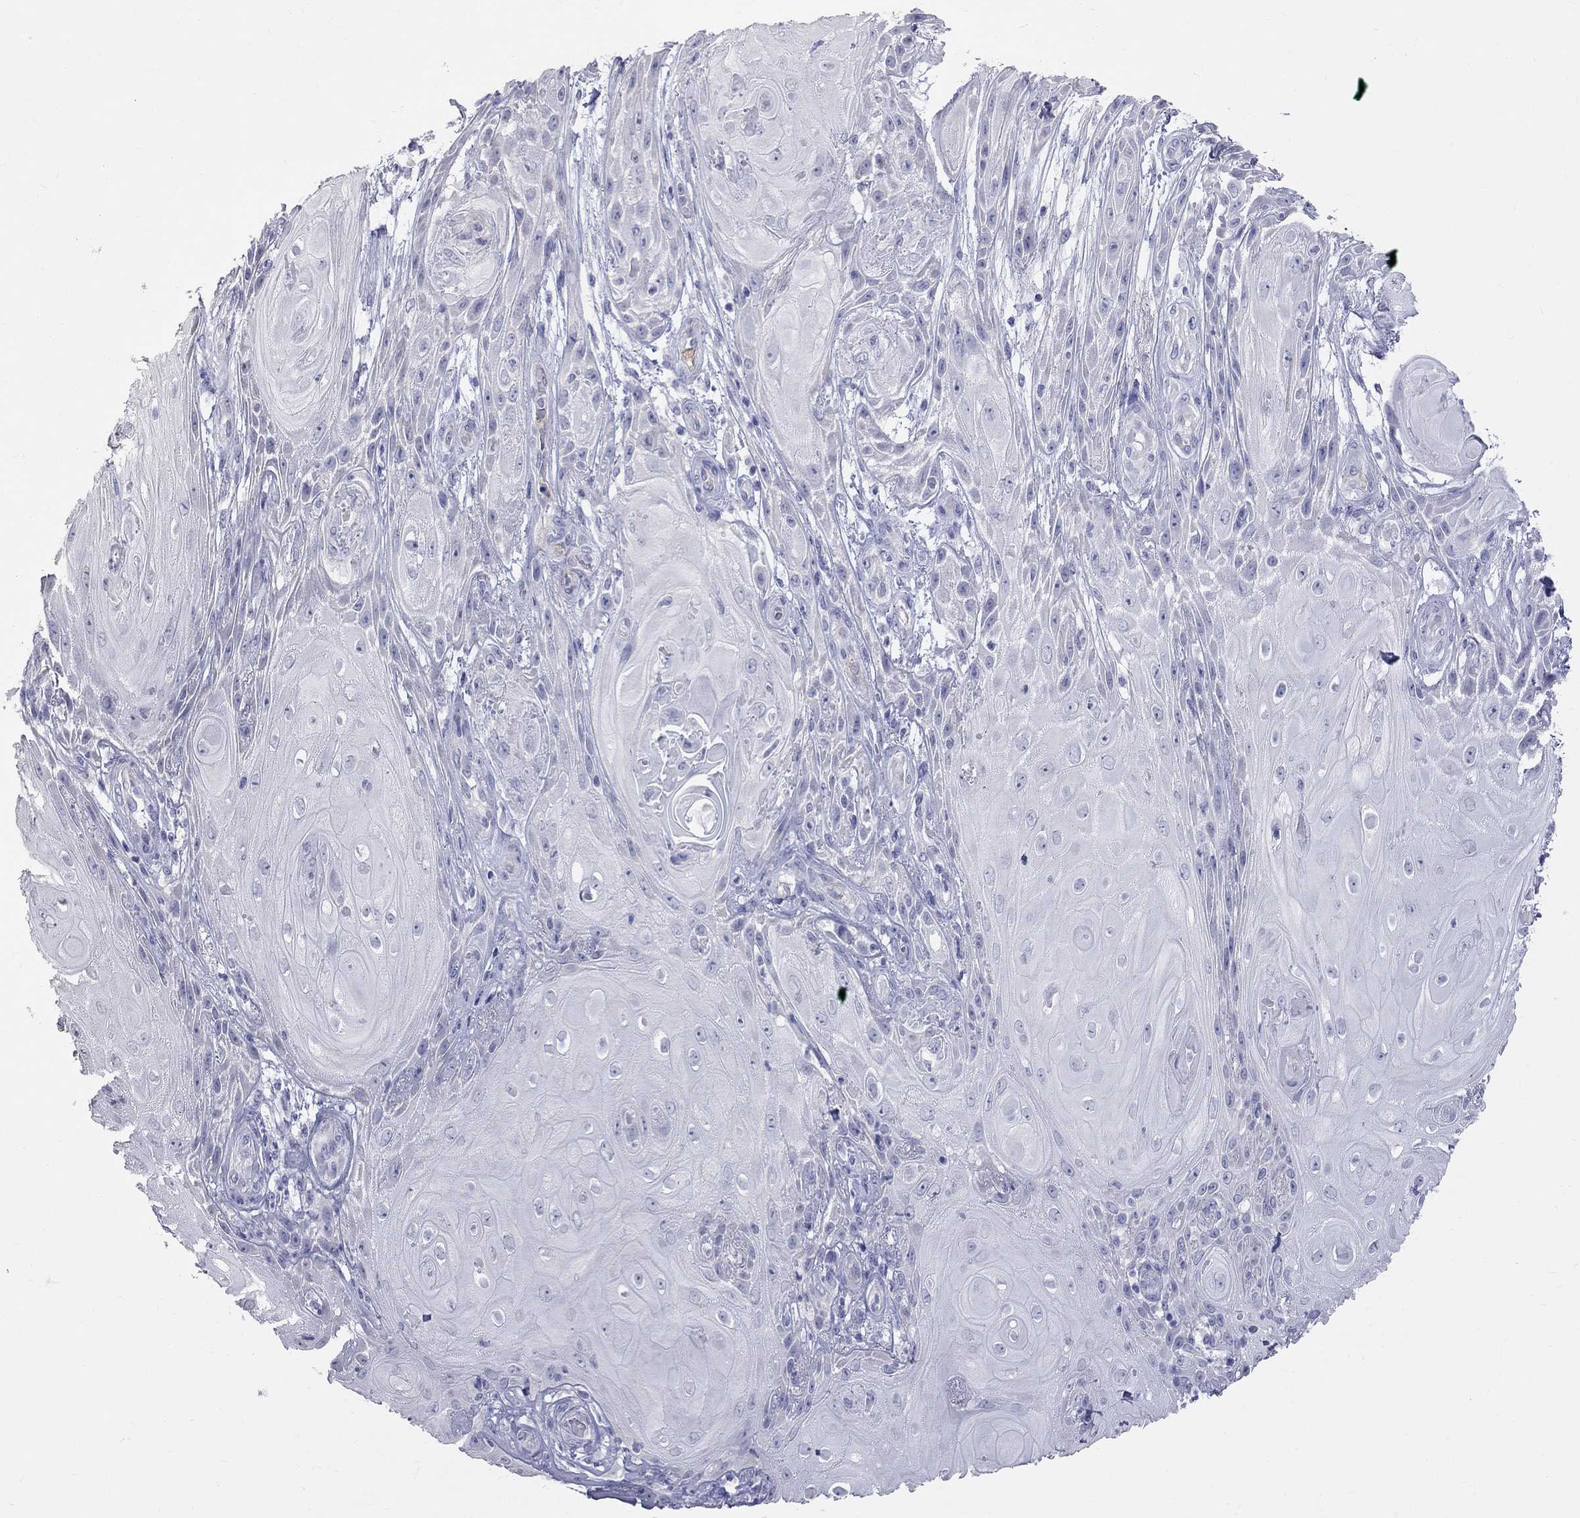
{"staining": {"intensity": "negative", "quantity": "none", "location": "none"}, "tissue": "skin cancer", "cell_type": "Tumor cells", "image_type": "cancer", "snomed": [{"axis": "morphology", "description": "Squamous cell carcinoma, NOS"}, {"axis": "topography", "description": "Skin"}], "caption": "A micrograph of human skin cancer (squamous cell carcinoma) is negative for staining in tumor cells.", "gene": "KCND2", "patient": {"sex": "male", "age": 62}}